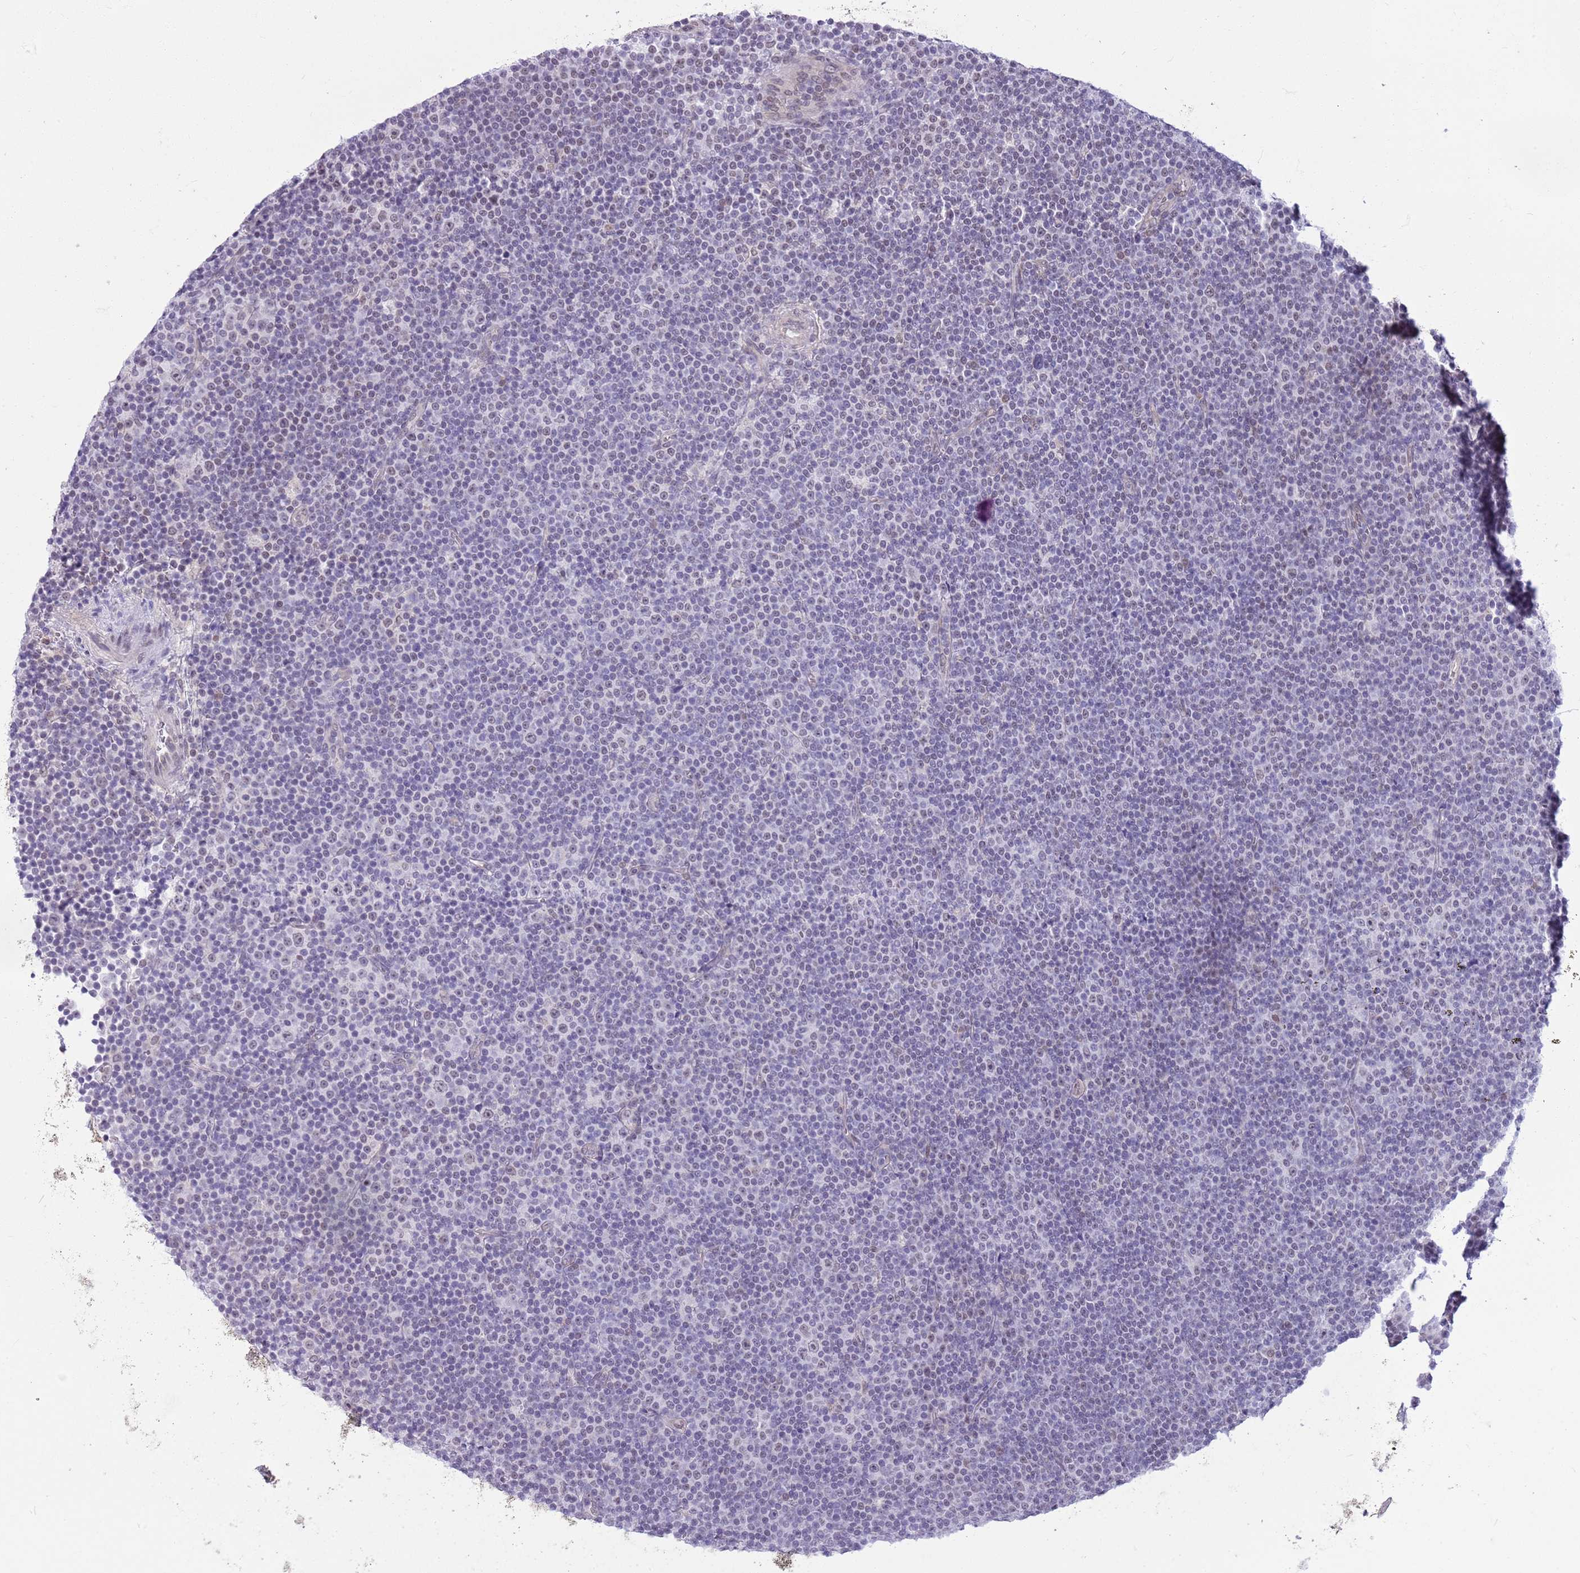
{"staining": {"intensity": "negative", "quantity": "none", "location": "none"}, "tissue": "lymphoma", "cell_type": "Tumor cells", "image_type": "cancer", "snomed": [{"axis": "morphology", "description": "Malignant lymphoma, non-Hodgkin's type, Low grade"}, {"axis": "topography", "description": "Lymph node"}], "caption": "An immunohistochemistry (IHC) image of low-grade malignant lymphoma, non-Hodgkin's type is shown. There is no staining in tumor cells of low-grade malignant lymphoma, non-Hodgkin's type.", "gene": "DHX32", "patient": {"sex": "female", "age": 67}}